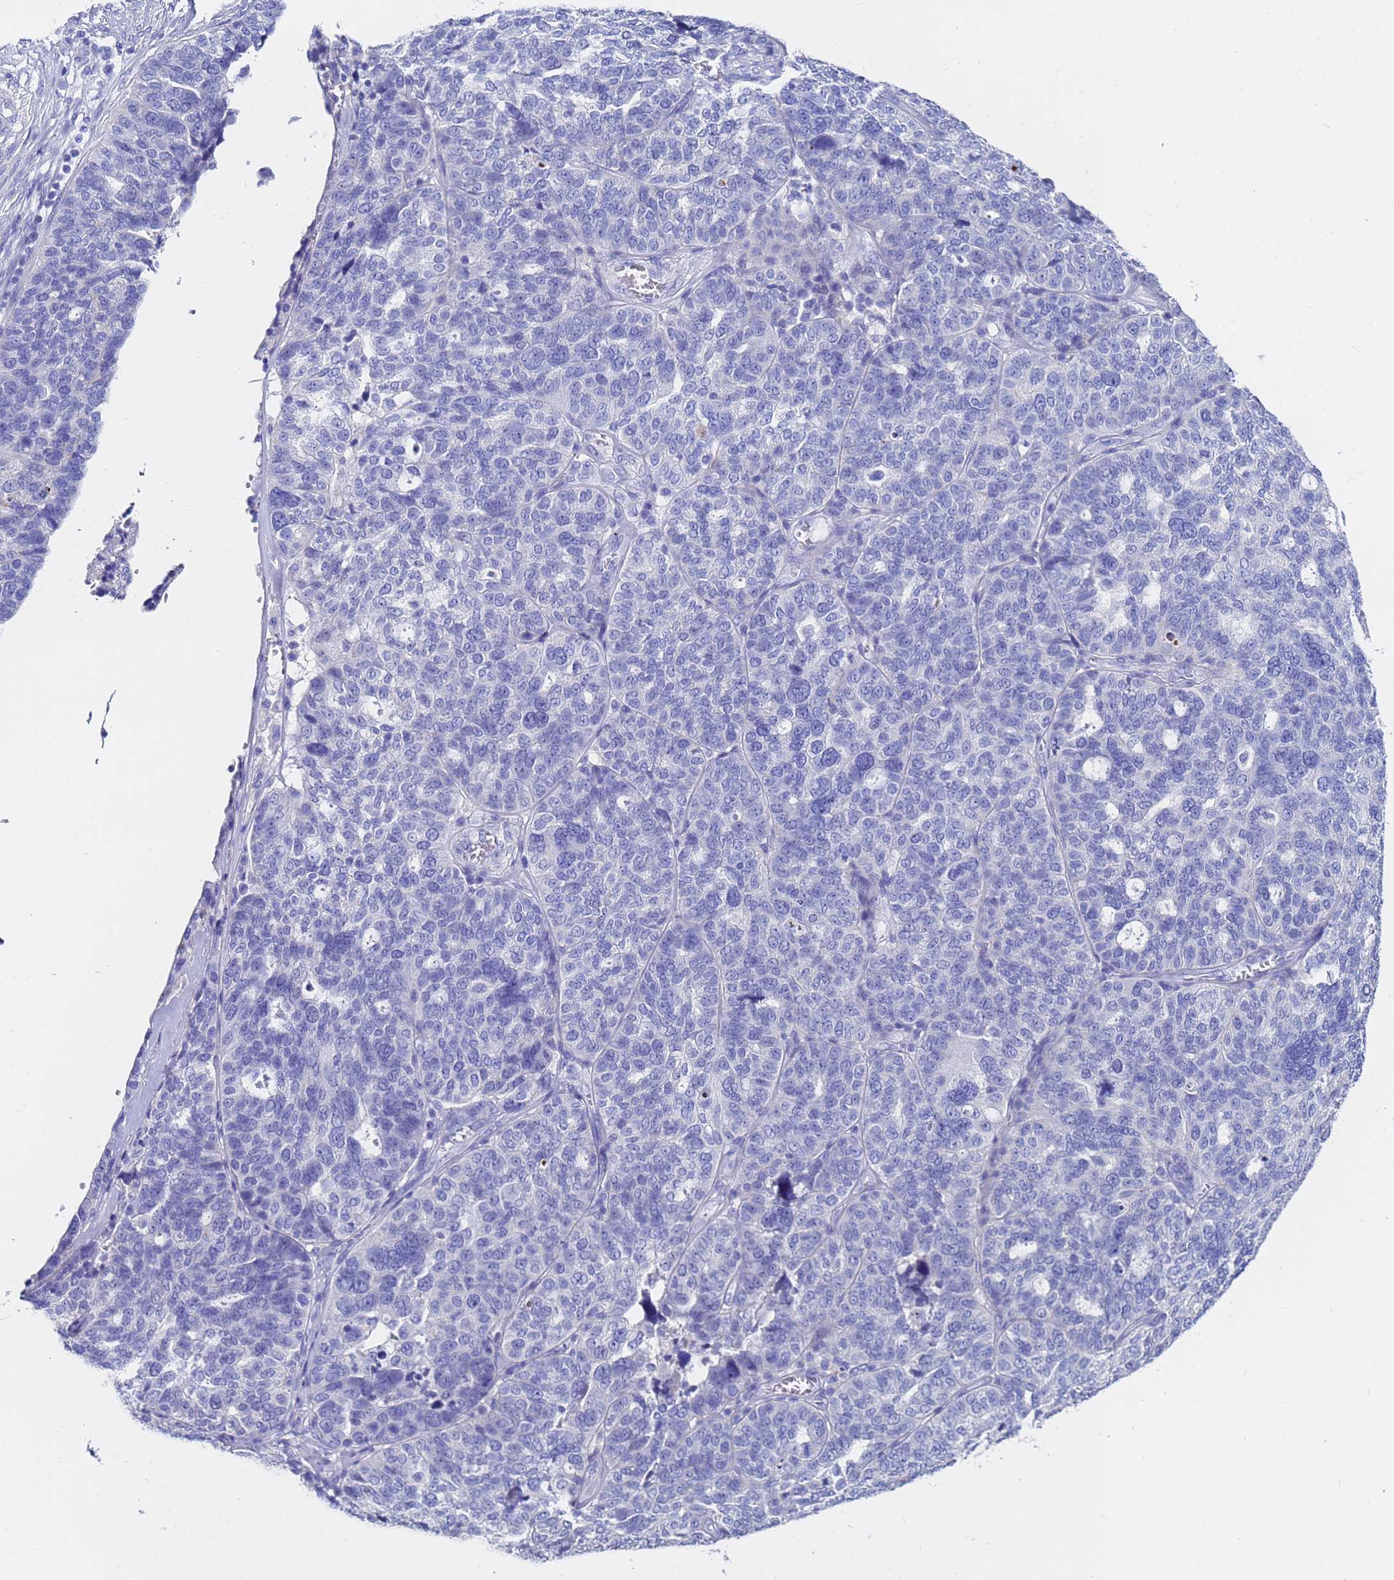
{"staining": {"intensity": "negative", "quantity": "none", "location": "none"}, "tissue": "ovarian cancer", "cell_type": "Tumor cells", "image_type": "cancer", "snomed": [{"axis": "morphology", "description": "Cystadenocarcinoma, serous, NOS"}, {"axis": "topography", "description": "Ovary"}], "caption": "A histopathology image of serous cystadenocarcinoma (ovarian) stained for a protein shows no brown staining in tumor cells.", "gene": "C2orf72", "patient": {"sex": "female", "age": 59}}